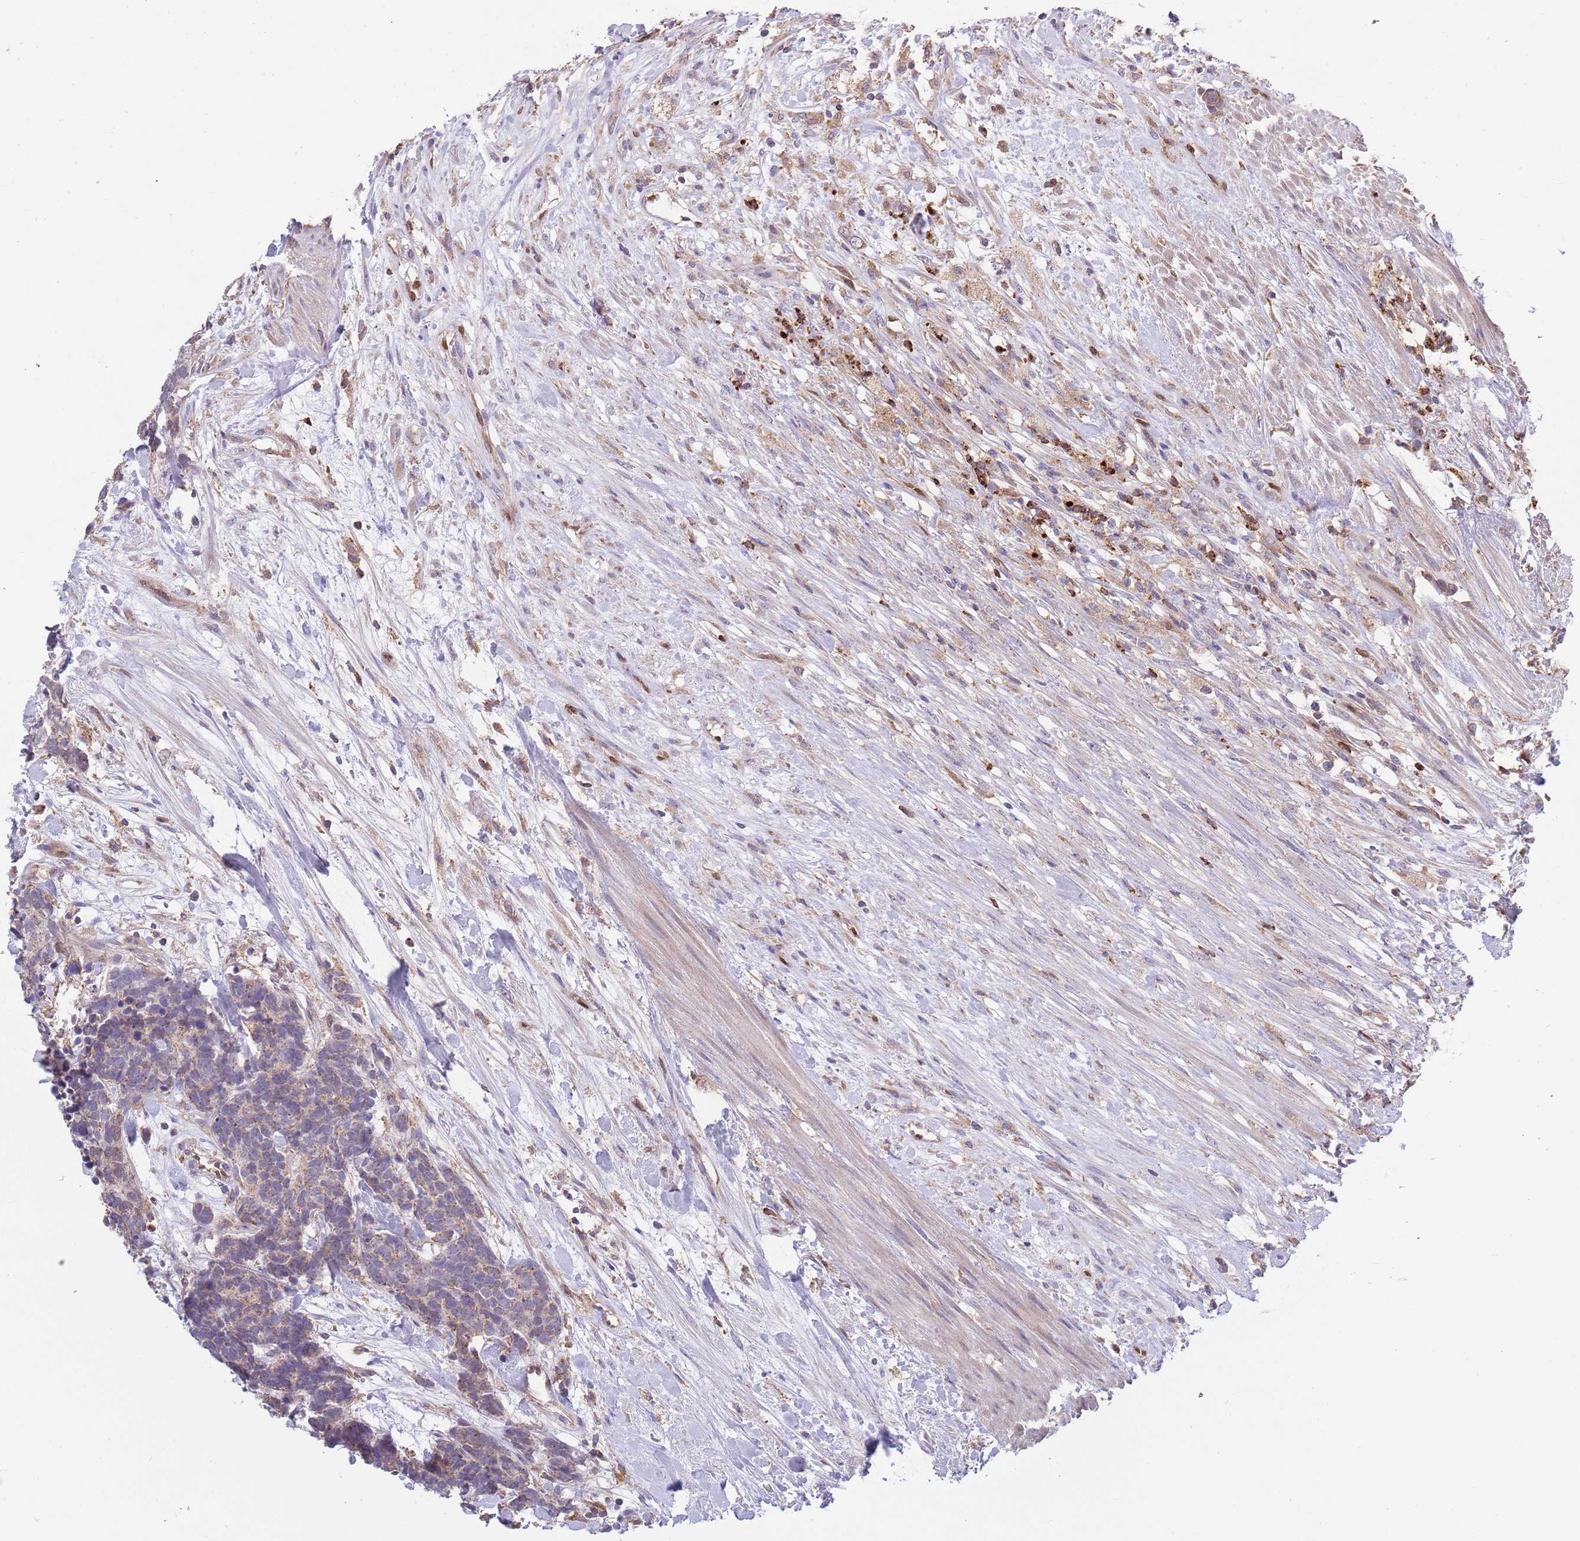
{"staining": {"intensity": "weak", "quantity": "25%-75%", "location": "cytoplasmic/membranous"}, "tissue": "carcinoid", "cell_type": "Tumor cells", "image_type": "cancer", "snomed": [{"axis": "morphology", "description": "Carcinoma, NOS"}, {"axis": "morphology", "description": "Carcinoid, malignant, NOS"}, {"axis": "topography", "description": "Prostate"}], "caption": "There is low levels of weak cytoplasmic/membranous positivity in tumor cells of carcinoid, as demonstrated by immunohistochemical staining (brown color).", "gene": "DDT", "patient": {"sex": "male", "age": 57}}